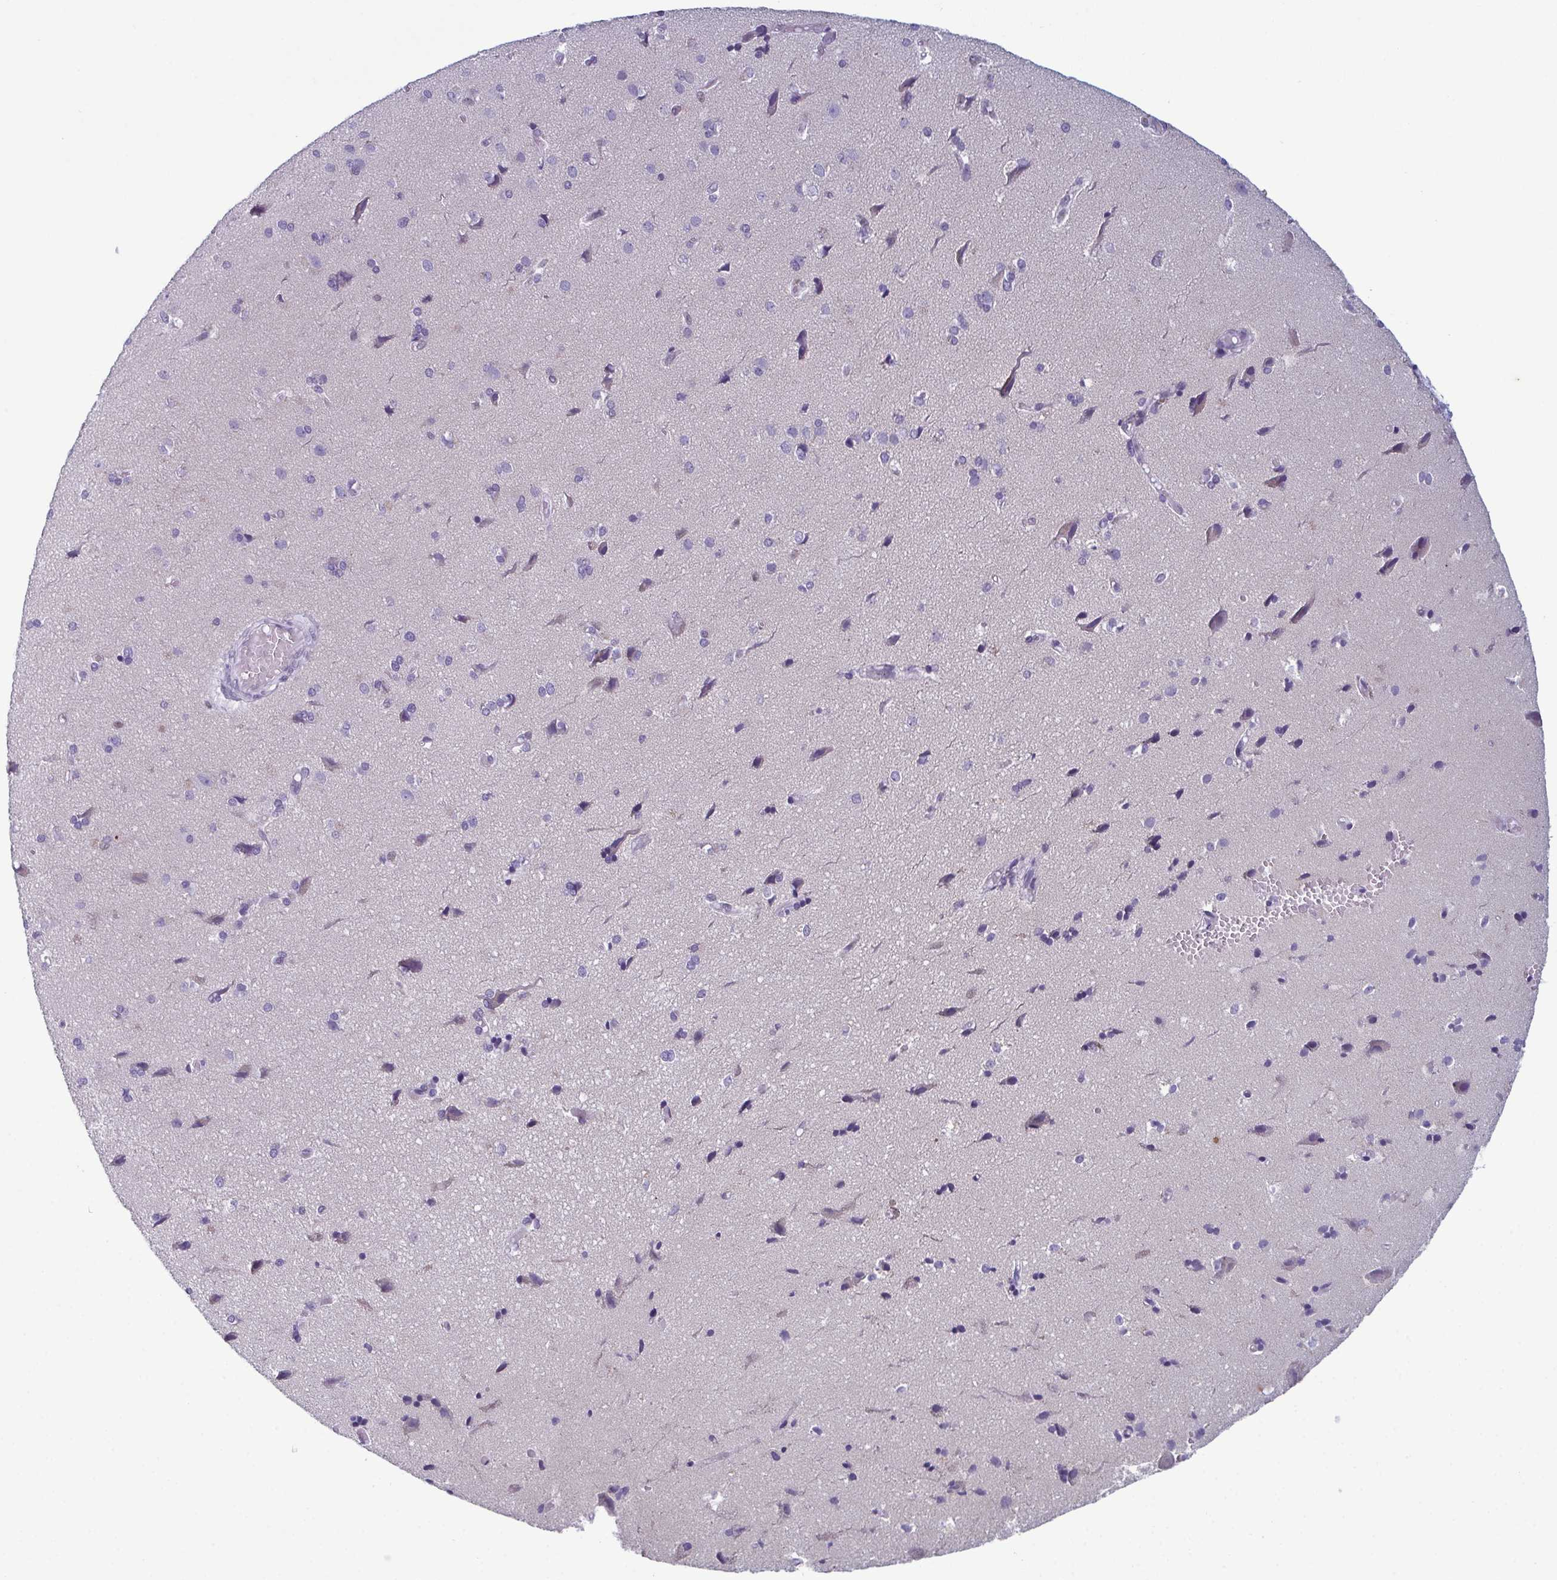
{"staining": {"intensity": "negative", "quantity": "none", "location": "none"}, "tissue": "cerebral cortex", "cell_type": "Endothelial cells", "image_type": "normal", "snomed": [{"axis": "morphology", "description": "Normal tissue, NOS"}, {"axis": "morphology", "description": "Glioma, malignant, High grade"}, {"axis": "topography", "description": "Cerebral cortex"}], "caption": "Cerebral cortex stained for a protein using IHC exhibits no positivity endothelial cells.", "gene": "RBM7", "patient": {"sex": "male", "age": 71}}